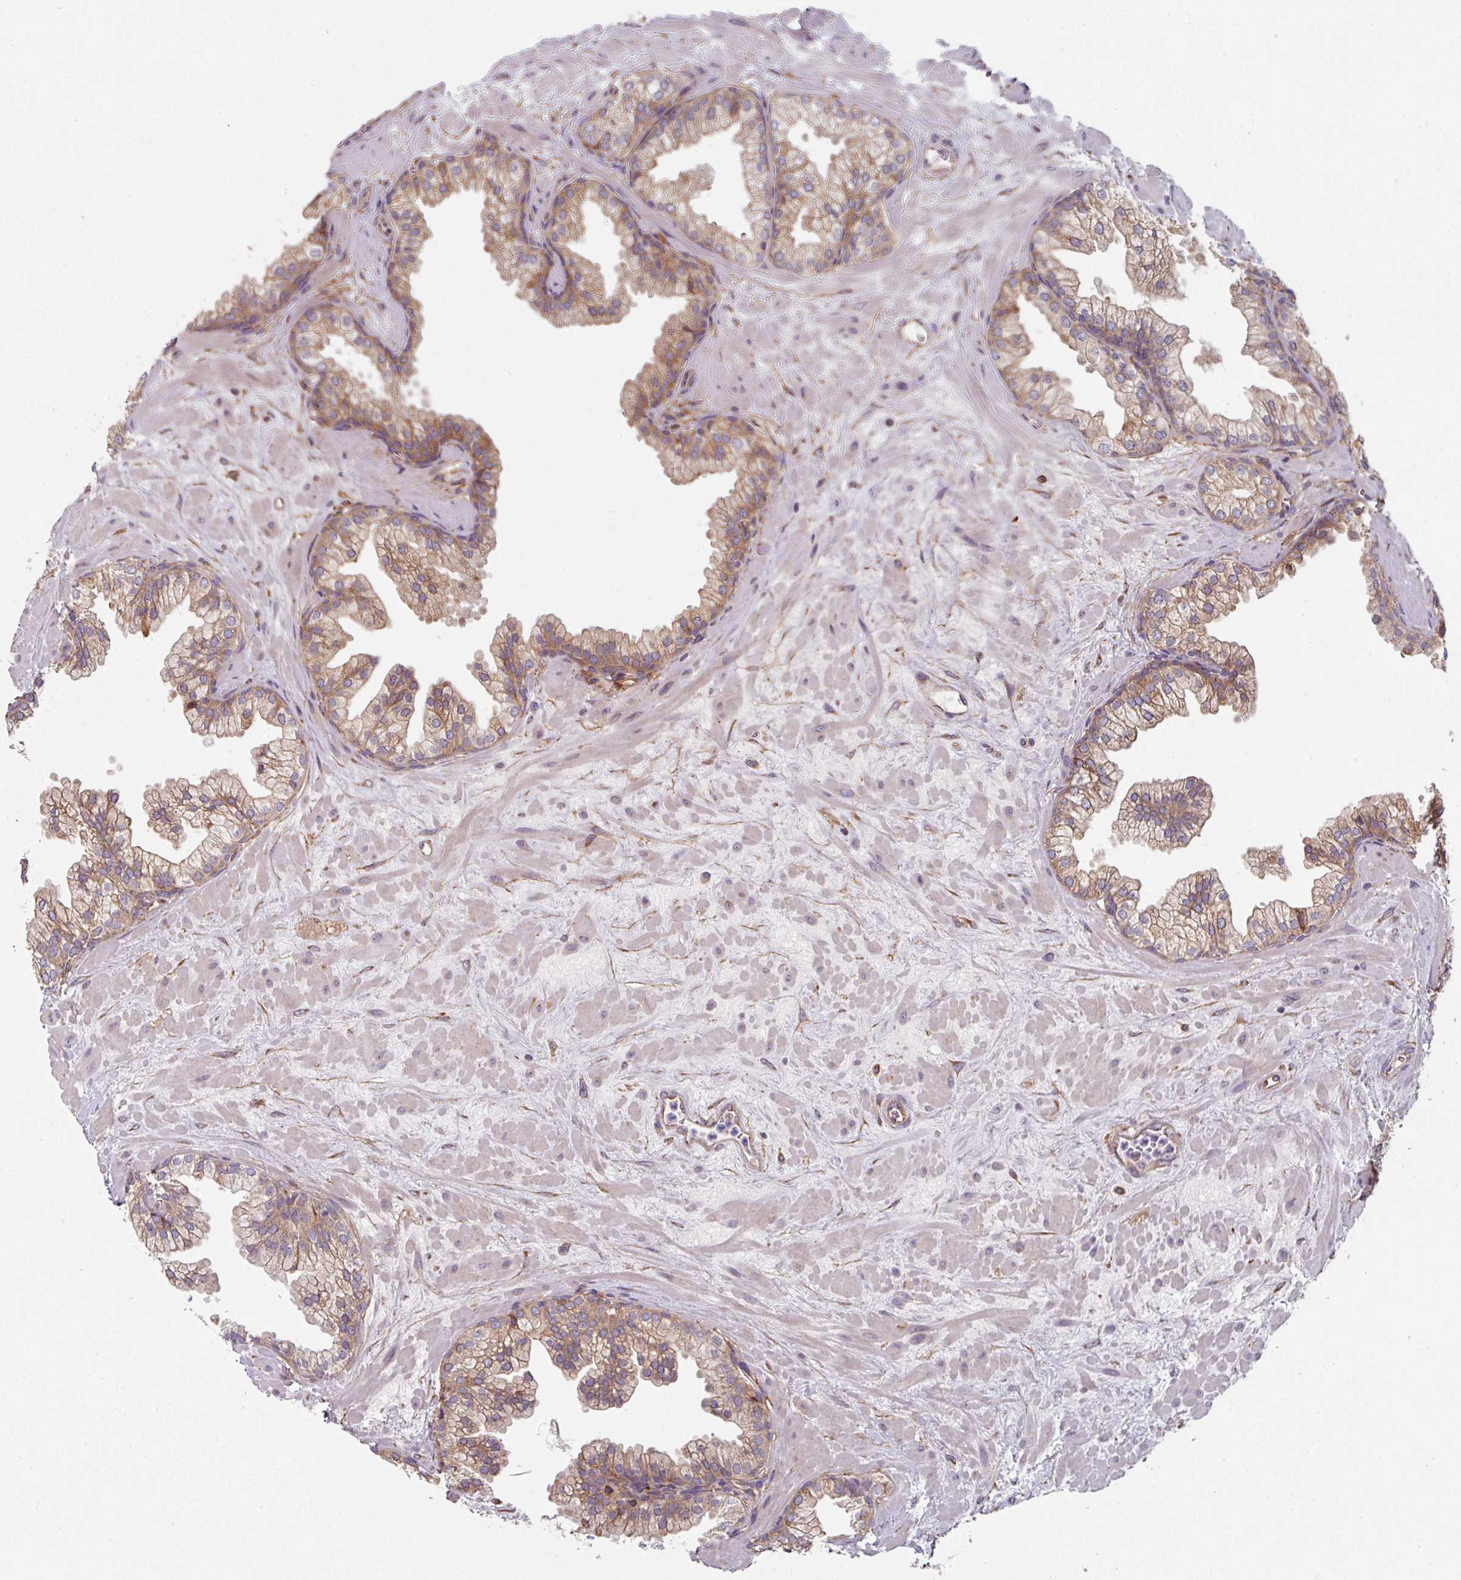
{"staining": {"intensity": "moderate", "quantity": ">75%", "location": "cytoplasmic/membranous"}, "tissue": "prostate", "cell_type": "Glandular cells", "image_type": "normal", "snomed": [{"axis": "morphology", "description": "Normal tissue, NOS"}, {"axis": "topography", "description": "Prostate"}, {"axis": "topography", "description": "Peripheral nerve tissue"}], "caption": "Immunohistochemistry (IHC) of benign human prostate shows medium levels of moderate cytoplasmic/membranous staining in about >75% of glandular cells.", "gene": "FAT4", "patient": {"sex": "male", "age": 61}}